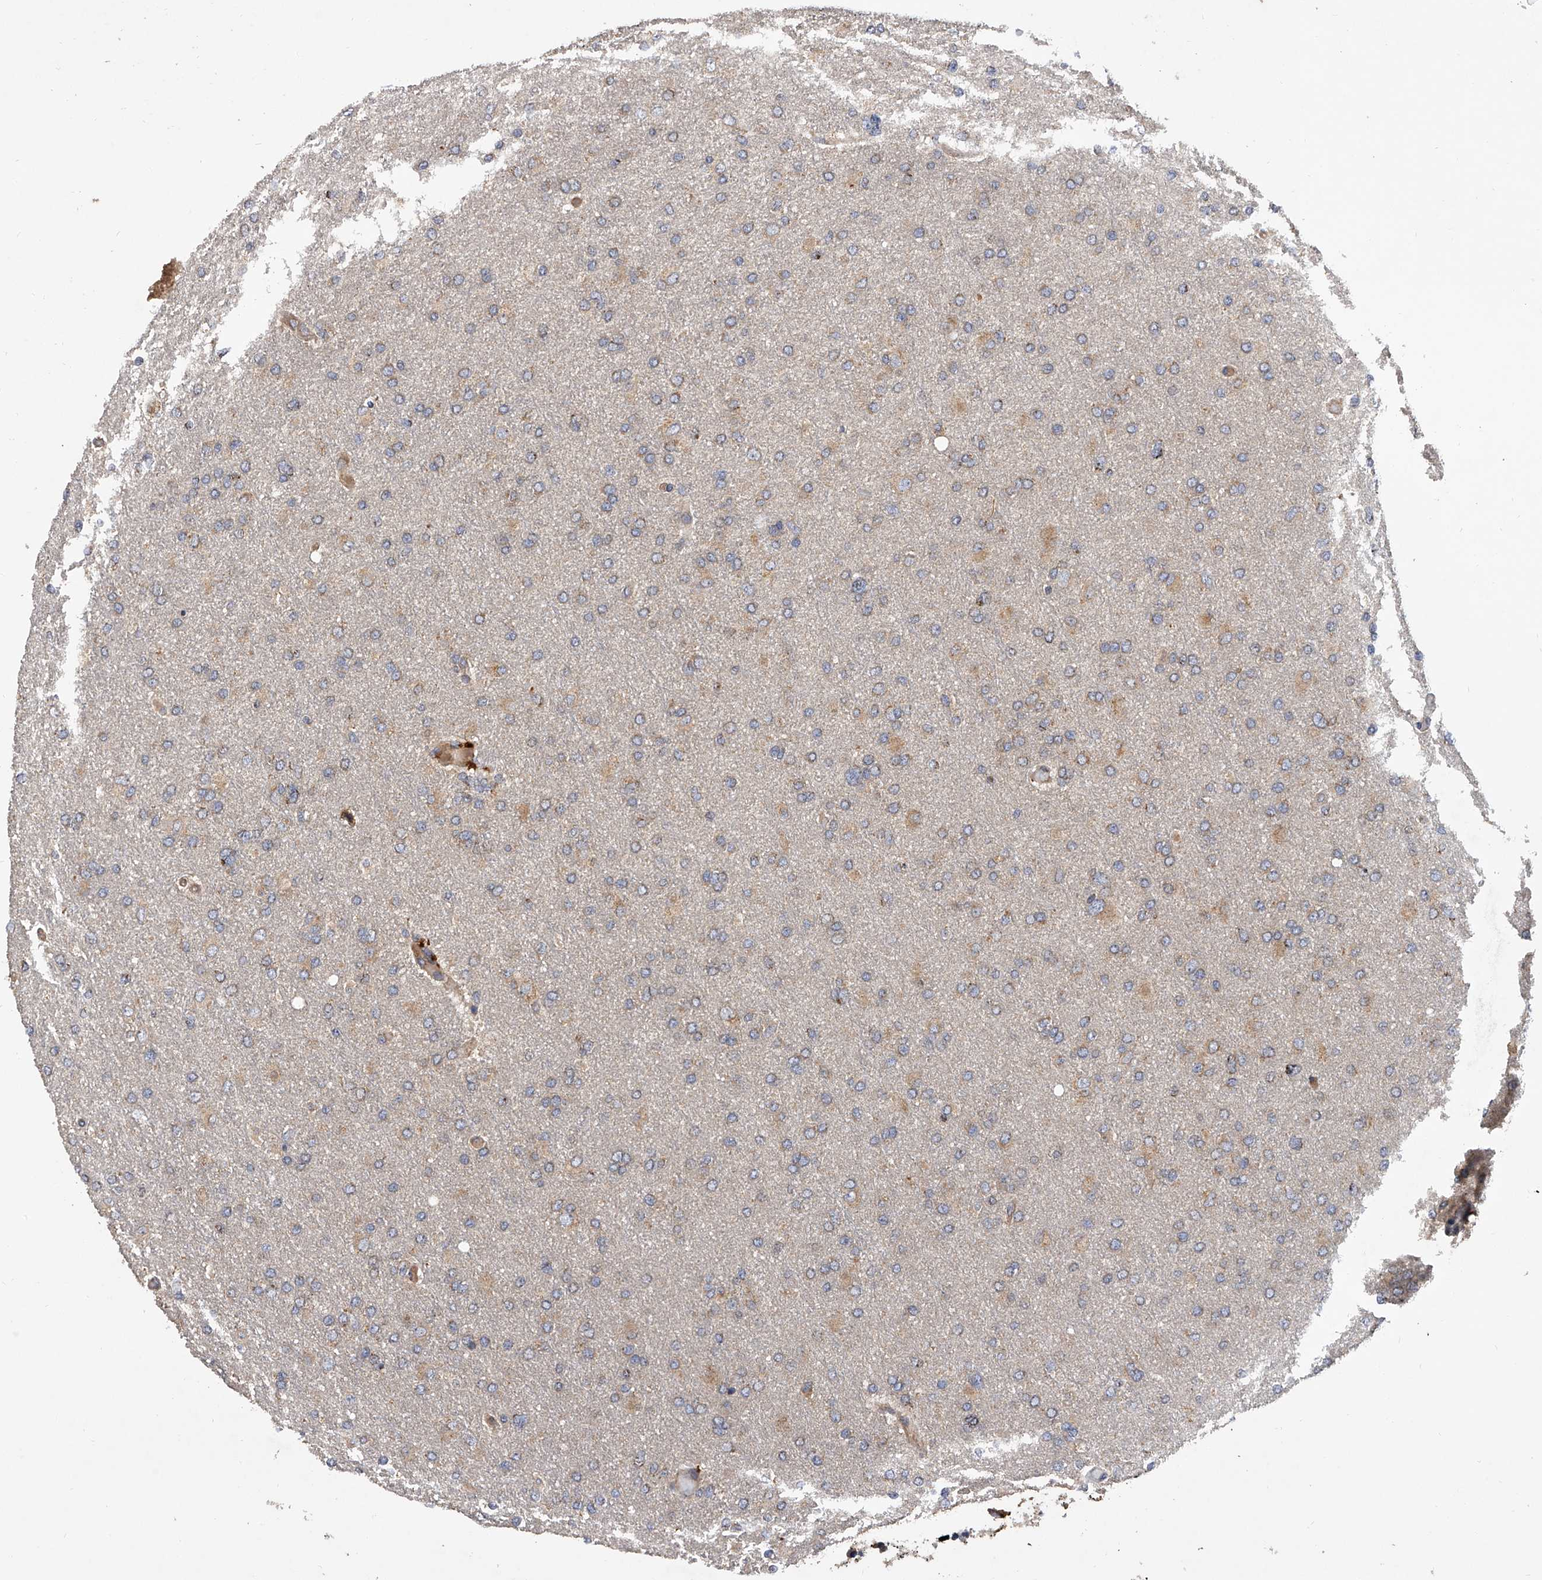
{"staining": {"intensity": "weak", "quantity": "25%-75%", "location": "cytoplasmic/membranous"}, "tissue": "glioma", "cell_type": "Tumor cells", "image_type": "cancer", "snomed": [{"axis": "morphology", "description": "Glioma, malignant, High grade"}, {"axis": "topography", "description": "Cerebral cortex"}], "caption": "Immunohistochemistry (IHC) of glioma exhibits low levels of weak cytoplasmic/membranous expression in about 25%-75% of tumor cells. The staining is performed using DAB brown chromogen to label protein expression. The nuclei are counter-stained blue using hematoxylin.", "gene": "EXOC4", "patient": {"sex": "female", "age": 36}}